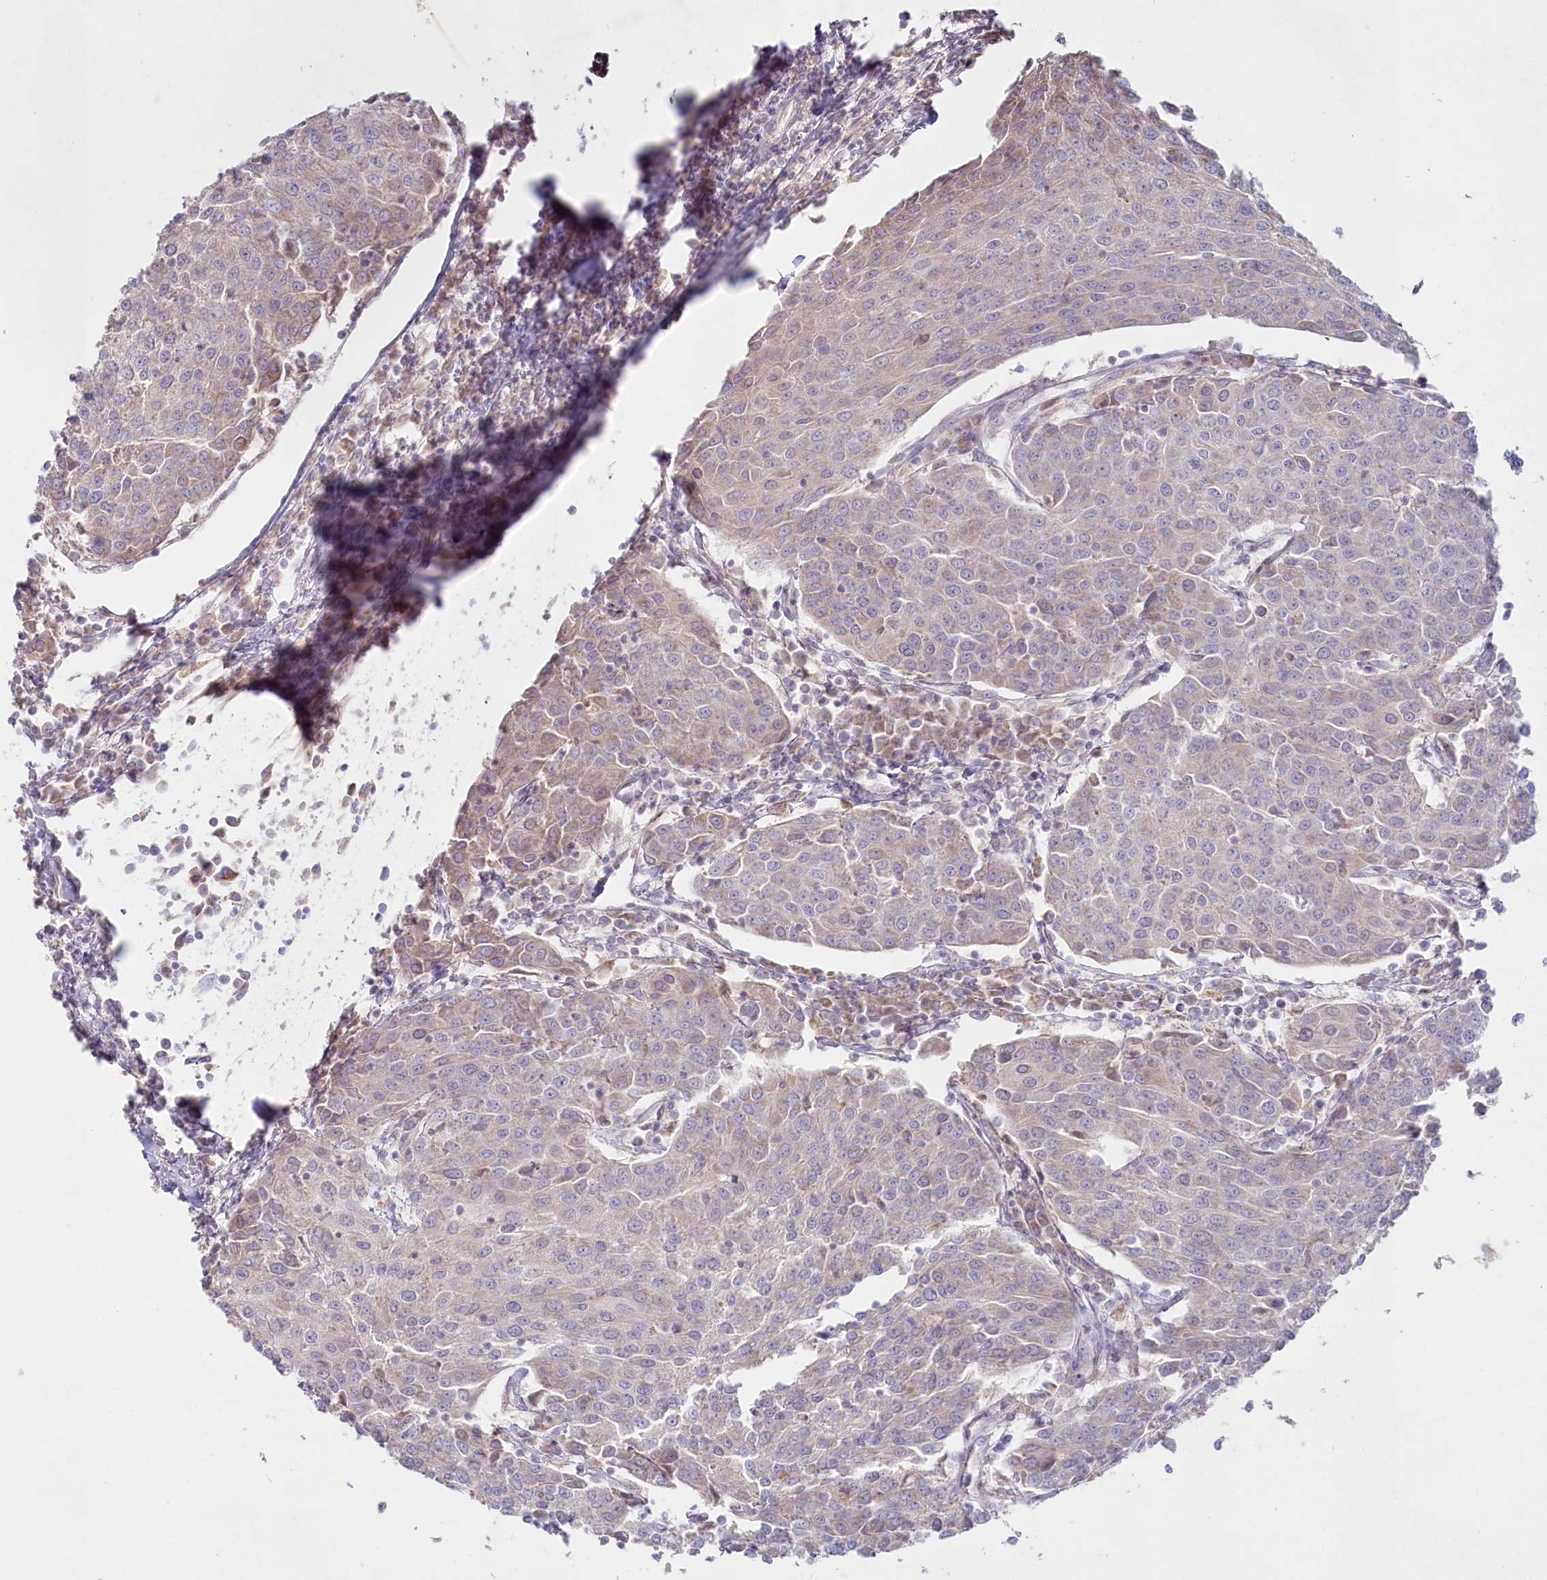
{"staining": {"intensity": "weak", "quantity": "<25%", "location": "cytoplasmic/membranous"}, "tissue": "urothelial cancer", "cell_type": "Tumor cells", "image_type": "cancer", "snomed": [{"axis": "morphology", "description": "Urothelial carcinoma, High grade"}, {"axis": "topography", "description": "Urinary bladder"}], "caption": "The micrograph shows no significant expression in tumor cells of urothelial carcinoma (high-grade). (DAB immunohistochemistry with hematoxylin counter stain).", "gene": "PSAPL1", "patient": {"sex": "female", "age": 85}}